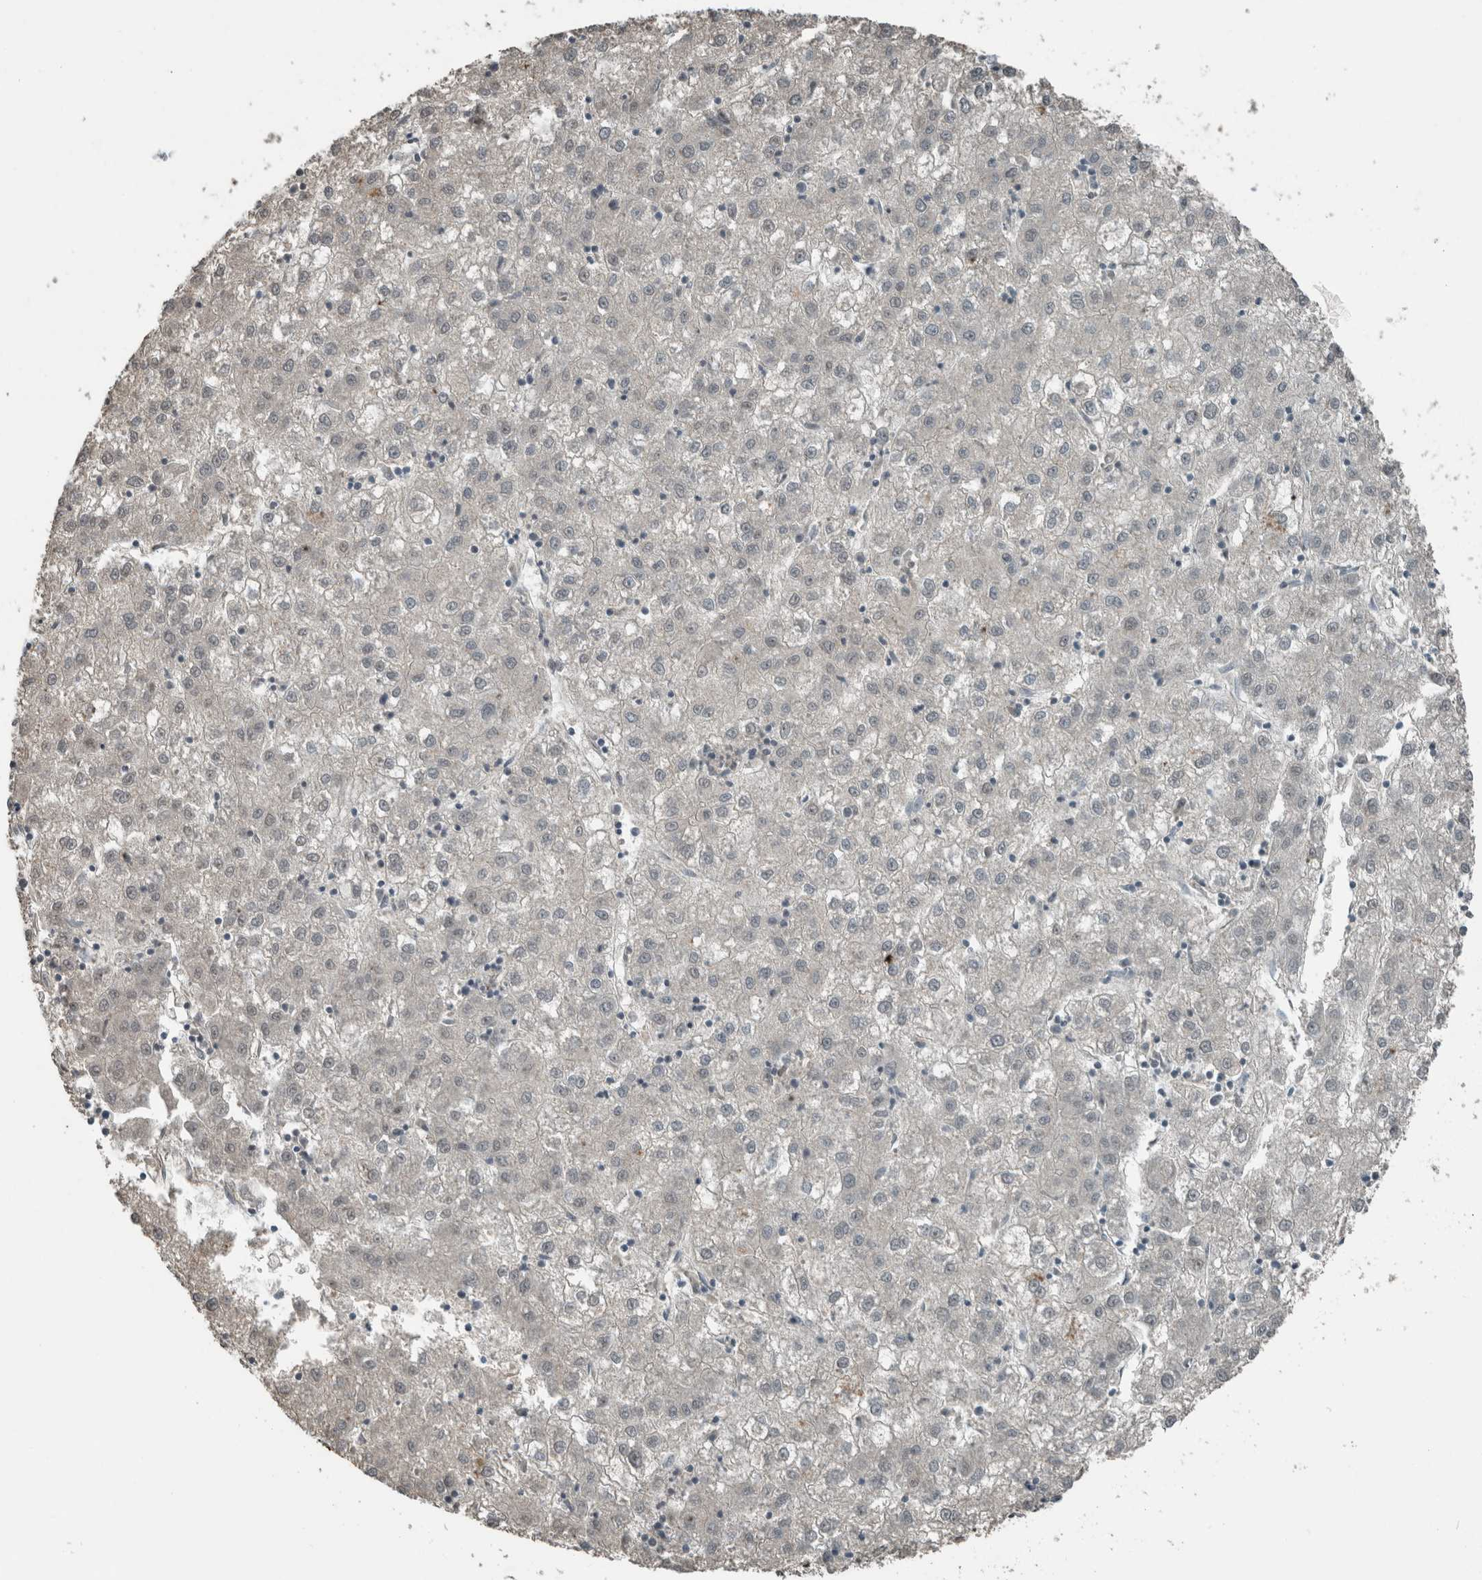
{"staining": {"intensity": "negative", "quantity": "none", "location": "none"}, "tissue": "liver cancer", "cell_type": "Tumor cells", "image_type": "cancer", "snomed": [{"axis": "morphology", "description": "Carcinoma, Hepatocellular, NOS"}, {"axis": "topography", "description": "Liver"}], "caption": "Immunohistochemistry micrograph of liver cancer stained for a protein (brown), which exhibits no positivity in tumor cells.", "gene": "ZNF24", "patient": {"sex": "male", "age": 72}}